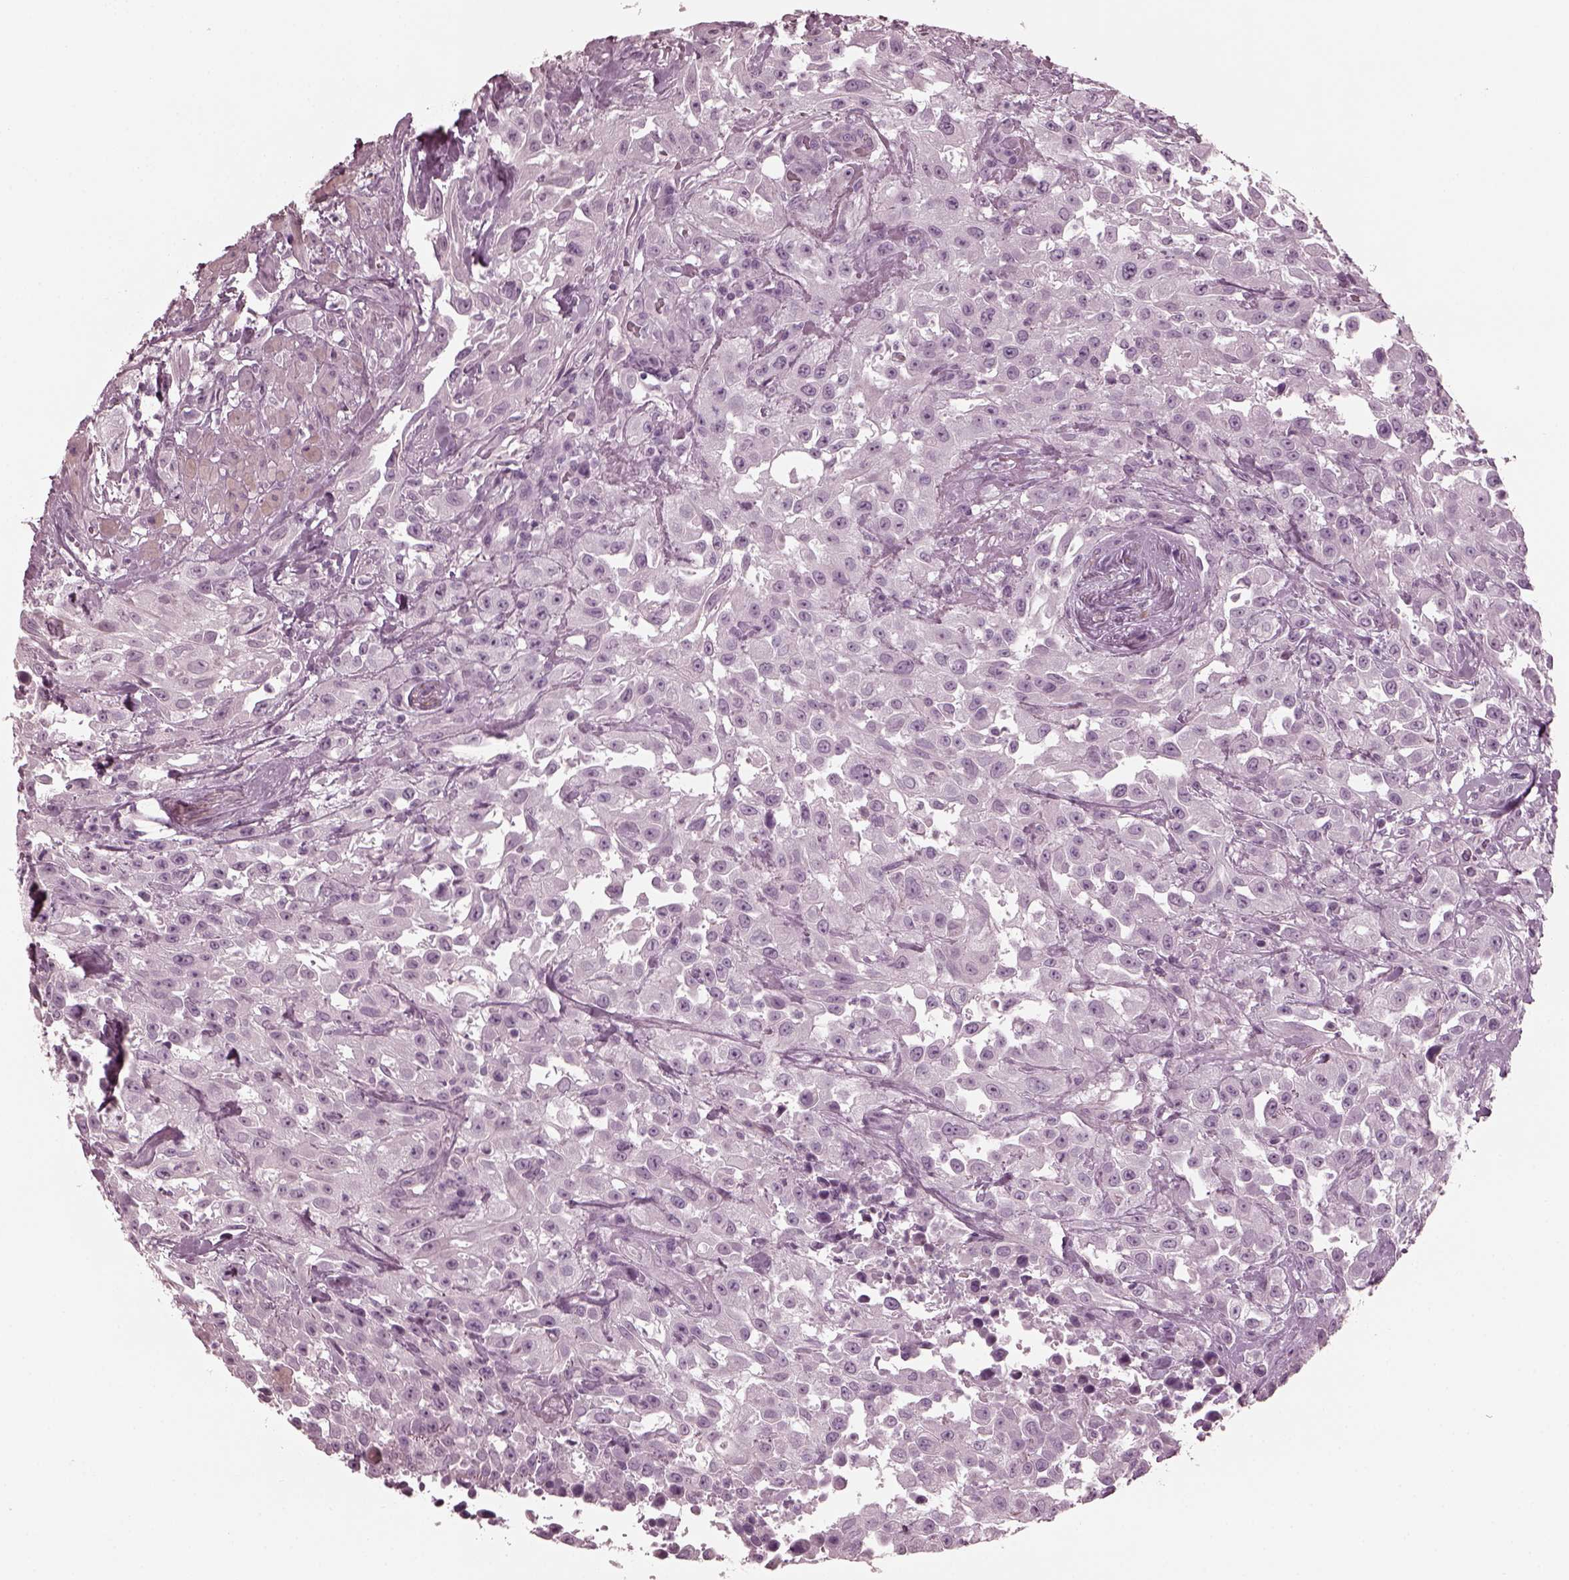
{"staining": {"intensity": "negative", "quantity": "none", "location": "none"}, "tissue": "urothelial cancer", "cell_type": "Tumor cells", "image_type": "cancer", "snomed": [{"axis": "morphology", "description": "Urothelial carcinoma, High grade"}, {"axis": "topography", "description": "Urinary bladder"}], "caption": "An immunohistochemistry (IHC) histopathology image of urothelial cancer is shown. There is no staining in tumor cells of urothelial cancer.", "gene": "GRM6", "patient": {"sex": "male", "age": 79}}